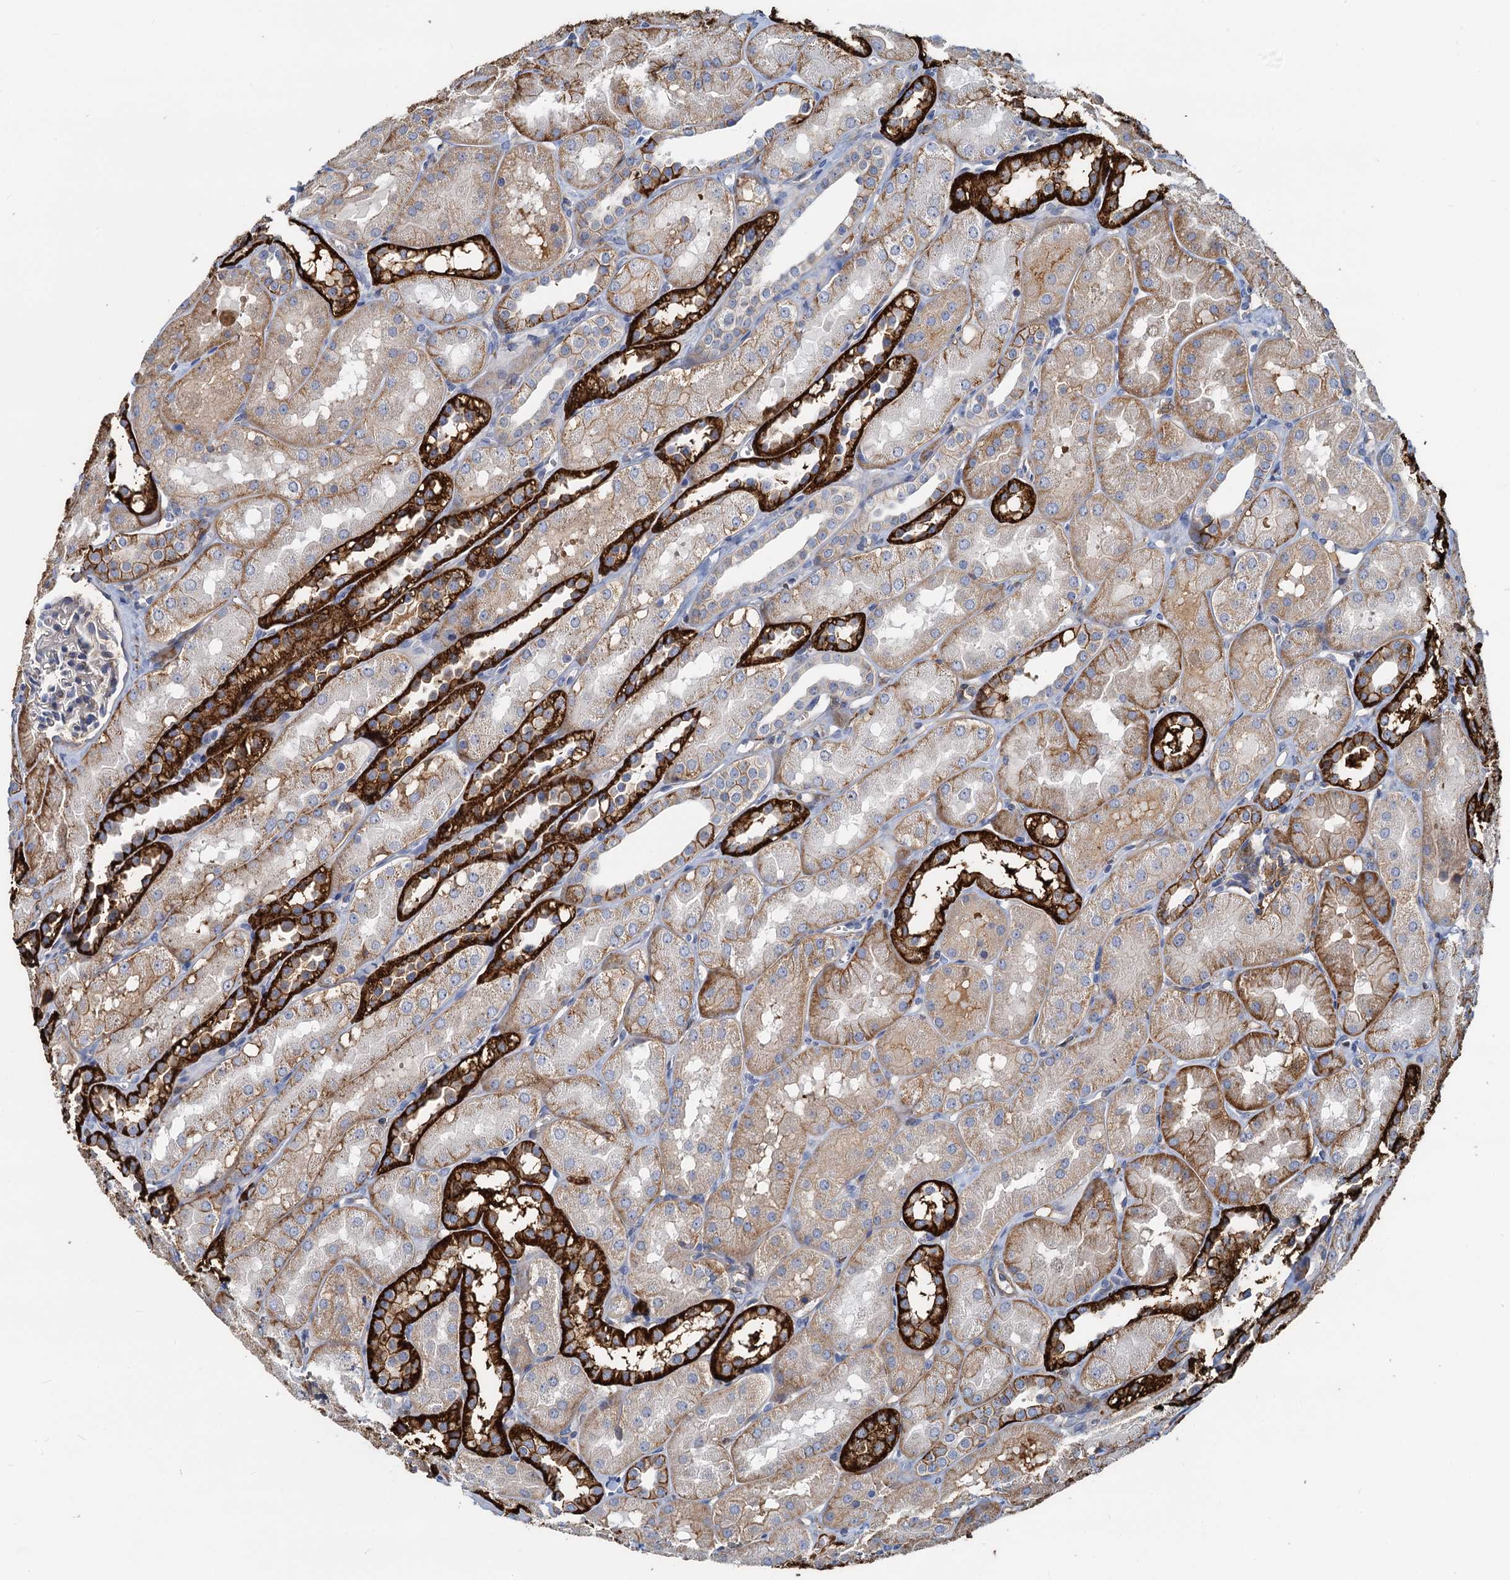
{"staining": {"intensity": "negative", "quantity": "none", "location": "none"}, "tissue": "kidney", "cell_type": "Cells in glomeruli", "image_type": "normal", "snomed": [{"axis": "morphology", "description": "Normal tissue, NOS"}, {"axis": "topography", "description": "Kidney"}, {"axis": "topography", "description": "Urinary bladder"}], "caption": "The immunohistochemistry (IHC) photomicrograph has no significant staining in cells in glomeruli of kidney.", "gene": "LNX2", "patient": {"sex": "male", "age": 16}}